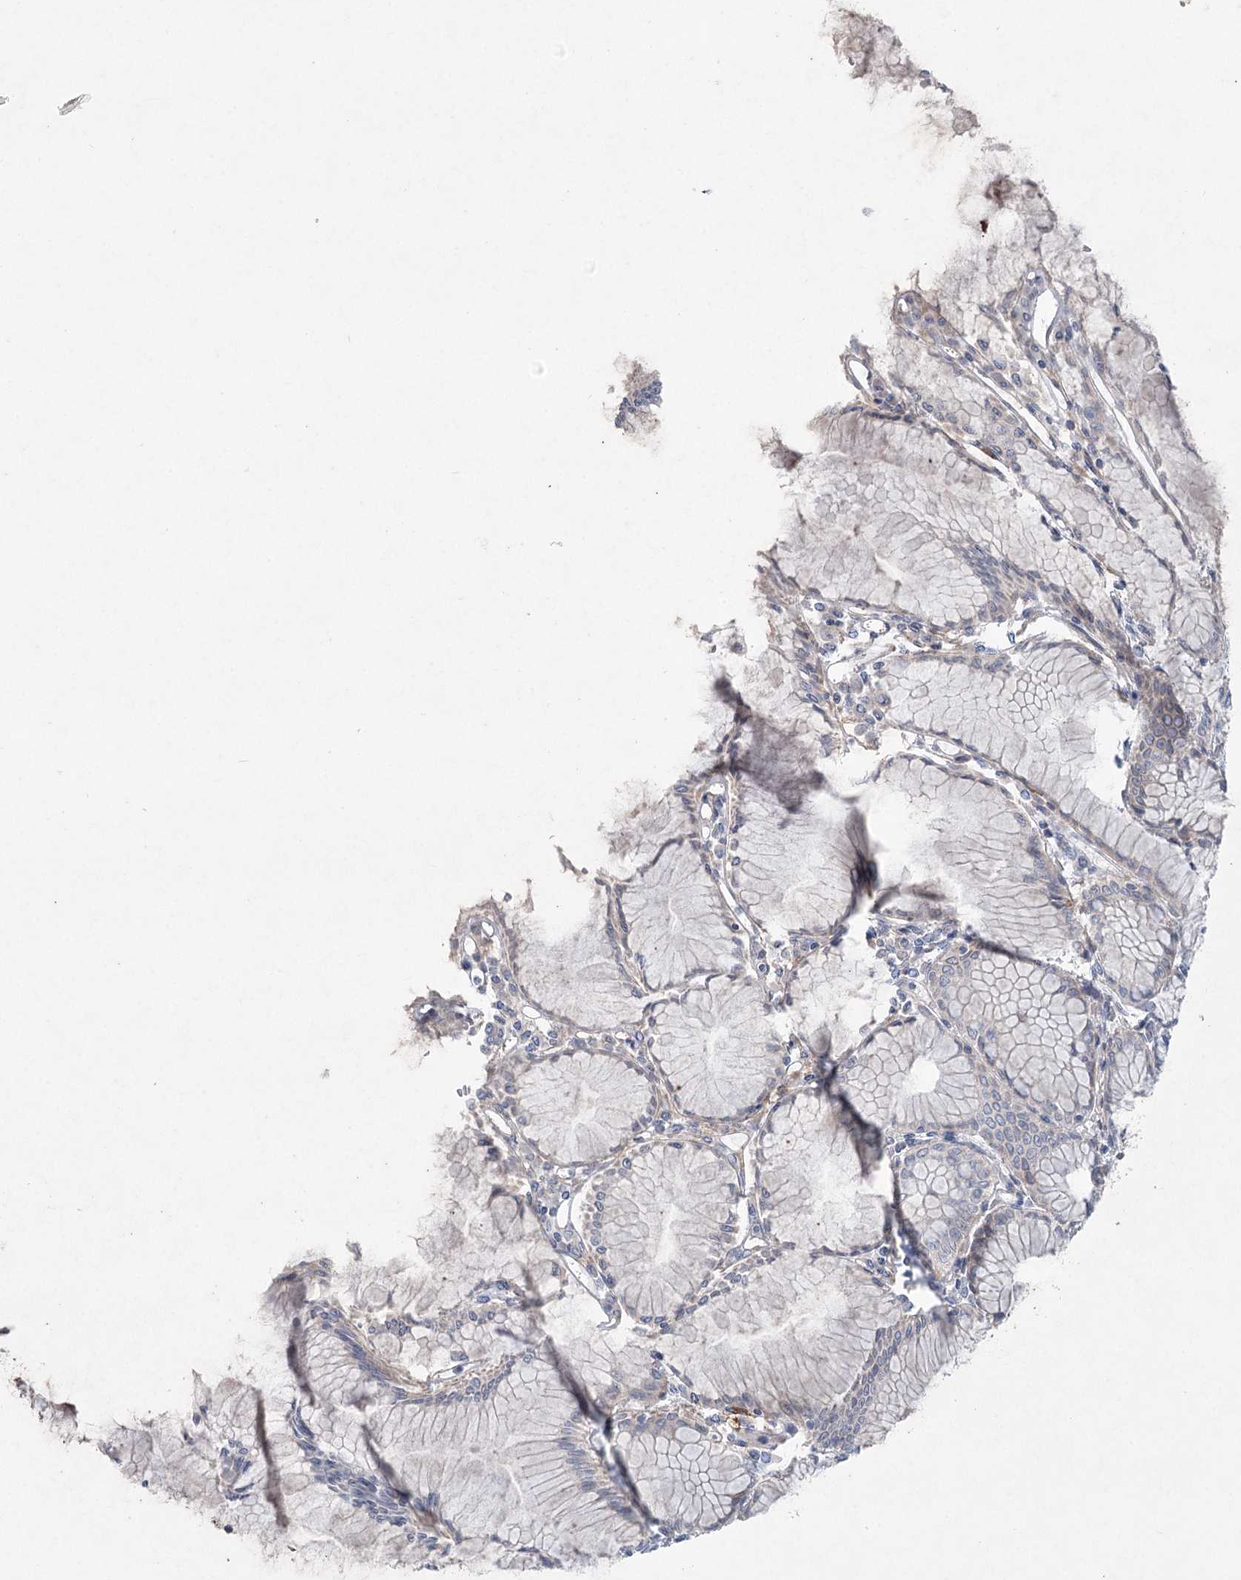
{"staining": {"intensity": "weak", "quantity": "<25%", "location": "cytoplasmic/membranous"}, "tissue": "stomach", "cell_type": "Glandular cells", "image_type": "normal", "snomed": [{"axis": "morphology", "description": "Normal tissue, NOS"}, {"axis": "topography", "description": "Stomach"}], "caption": "This is a image of IHC staining of normal stomach, which shows no positivity in glandular cells. (Brightfield microscopy of DAB (3,3'-diaminobenzidine) IHC at high magnification).", "gene": "SCN11A", "patient": {"sex": "female", "age": 57}}